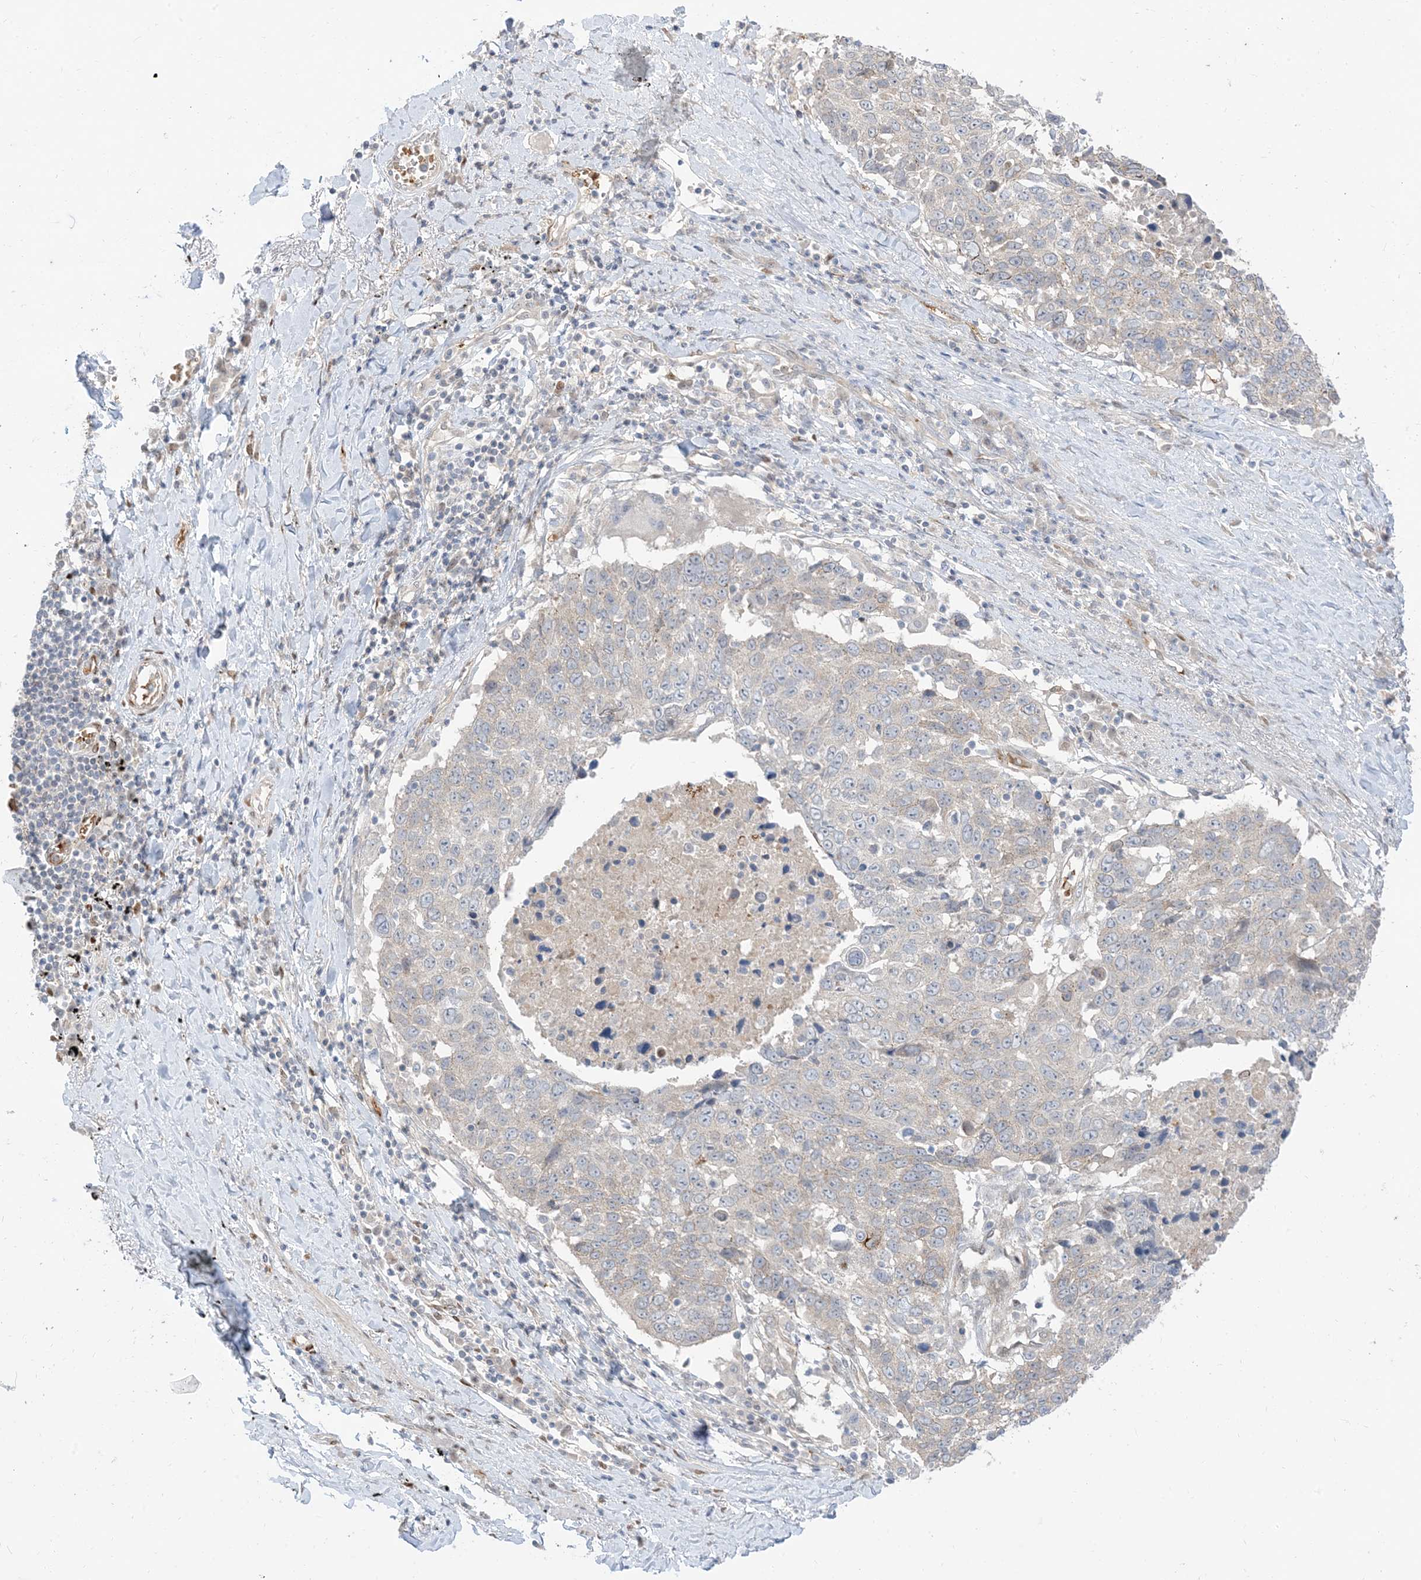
{"staining": {"intensity": "moderate", "quantity": "<25%", "location": "cytoplasmic/membranous"}, "tissue": "lung cancer", "cell_type": "Tumor cells", "image_type": "cancer", "snomed": [{"axis": "morphology", "description": "Squamous cell carcinoma, NOS"}, {"axis": "topography", "description": "Lung"}], "caption": "DAB immunohistochemical staining of squamous cell carcinoma (lung) shows moderate cytoplasmic/membranous protein expression in approximately <25% of tumor cells. (DAB IHC with brightfield microscopy, high magnification).", "gene": "RIN1", "patient": {"sex": "male", "age": 66}}